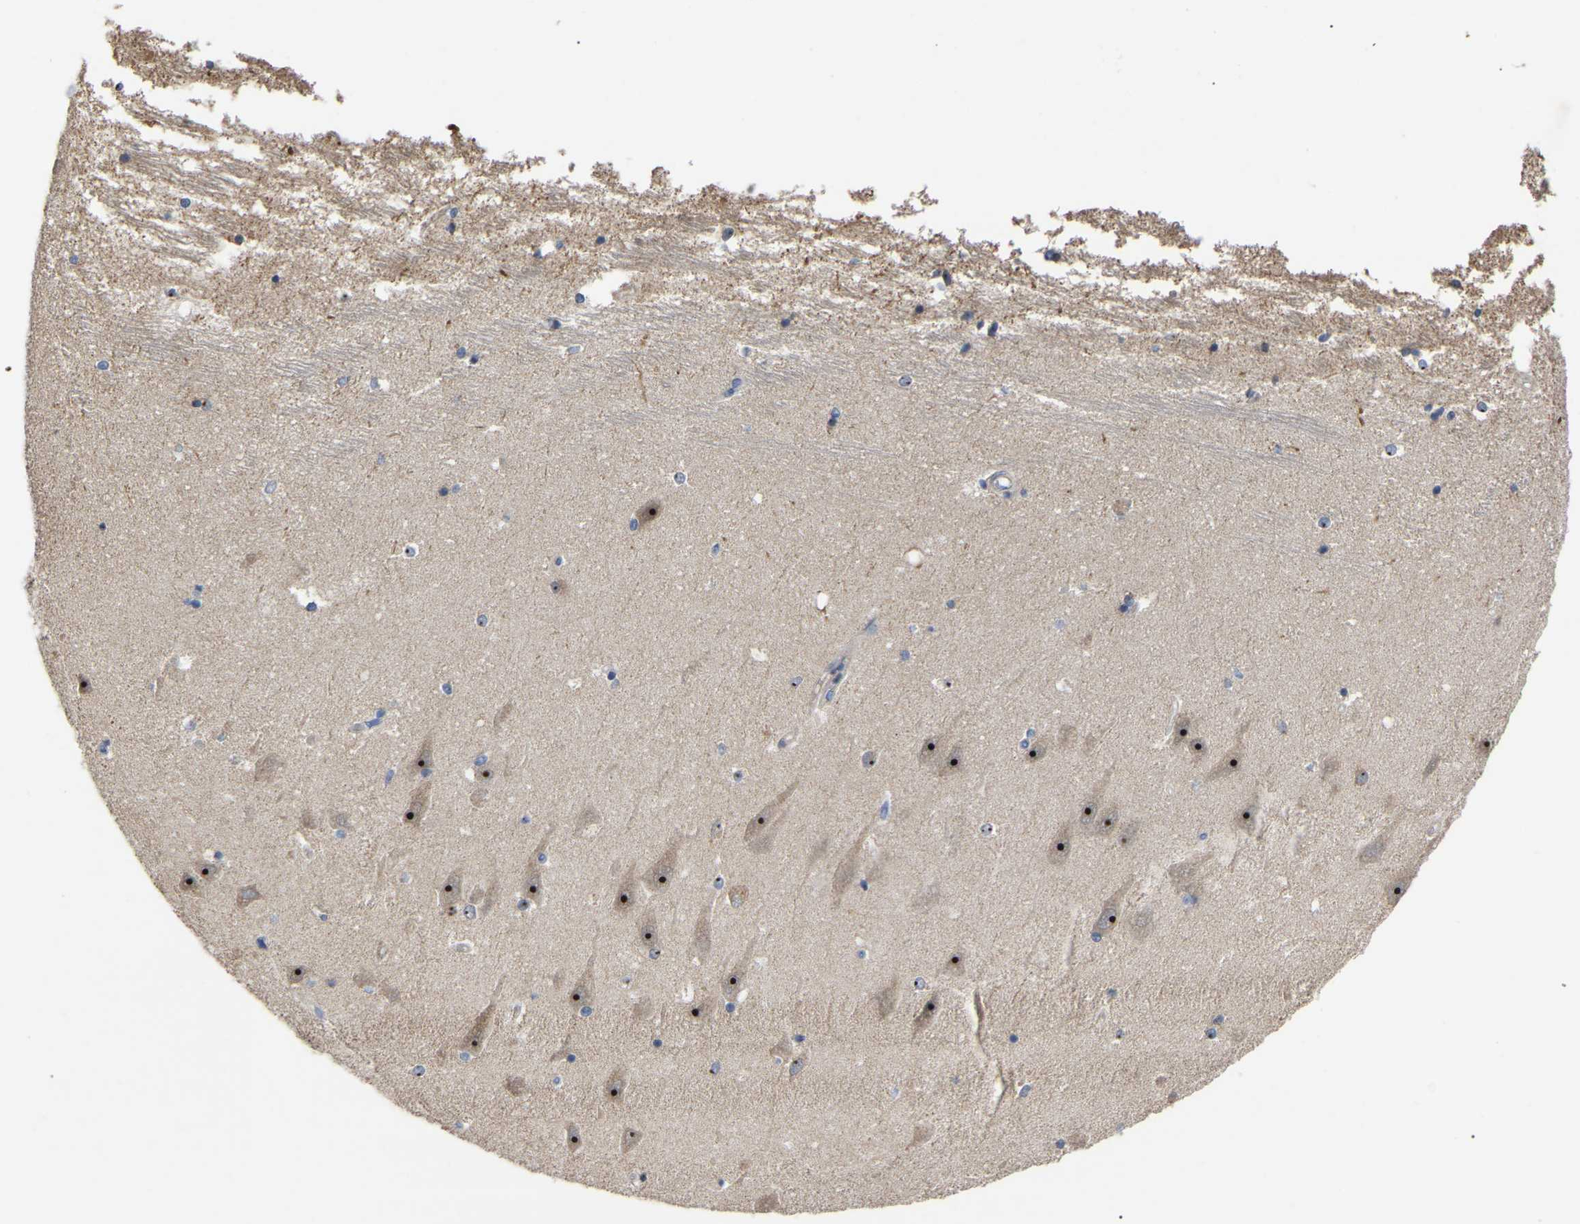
{"staining": {"intensity": "moderate", "quantity": "<25%", "location": "nuclear"}, "tissue": "hippocampus", "cell_type": "Glial cells", "image_type": "normal", "snomed": [{"axis": "morphology", "description": "Normal tissue, NOS"}, {"axis": "topography", "description": "Hippocampus"}], "caption": "Hippocampus stained for a protein demonstrates moderate nuclear positivity in glial cells. Using DAB (brown) and hematoxylin (blue) stains, captured at high magnification using brightfield microscopy.", "gene": "NOP53", "patient": {"sex": "male", "age": 45}}